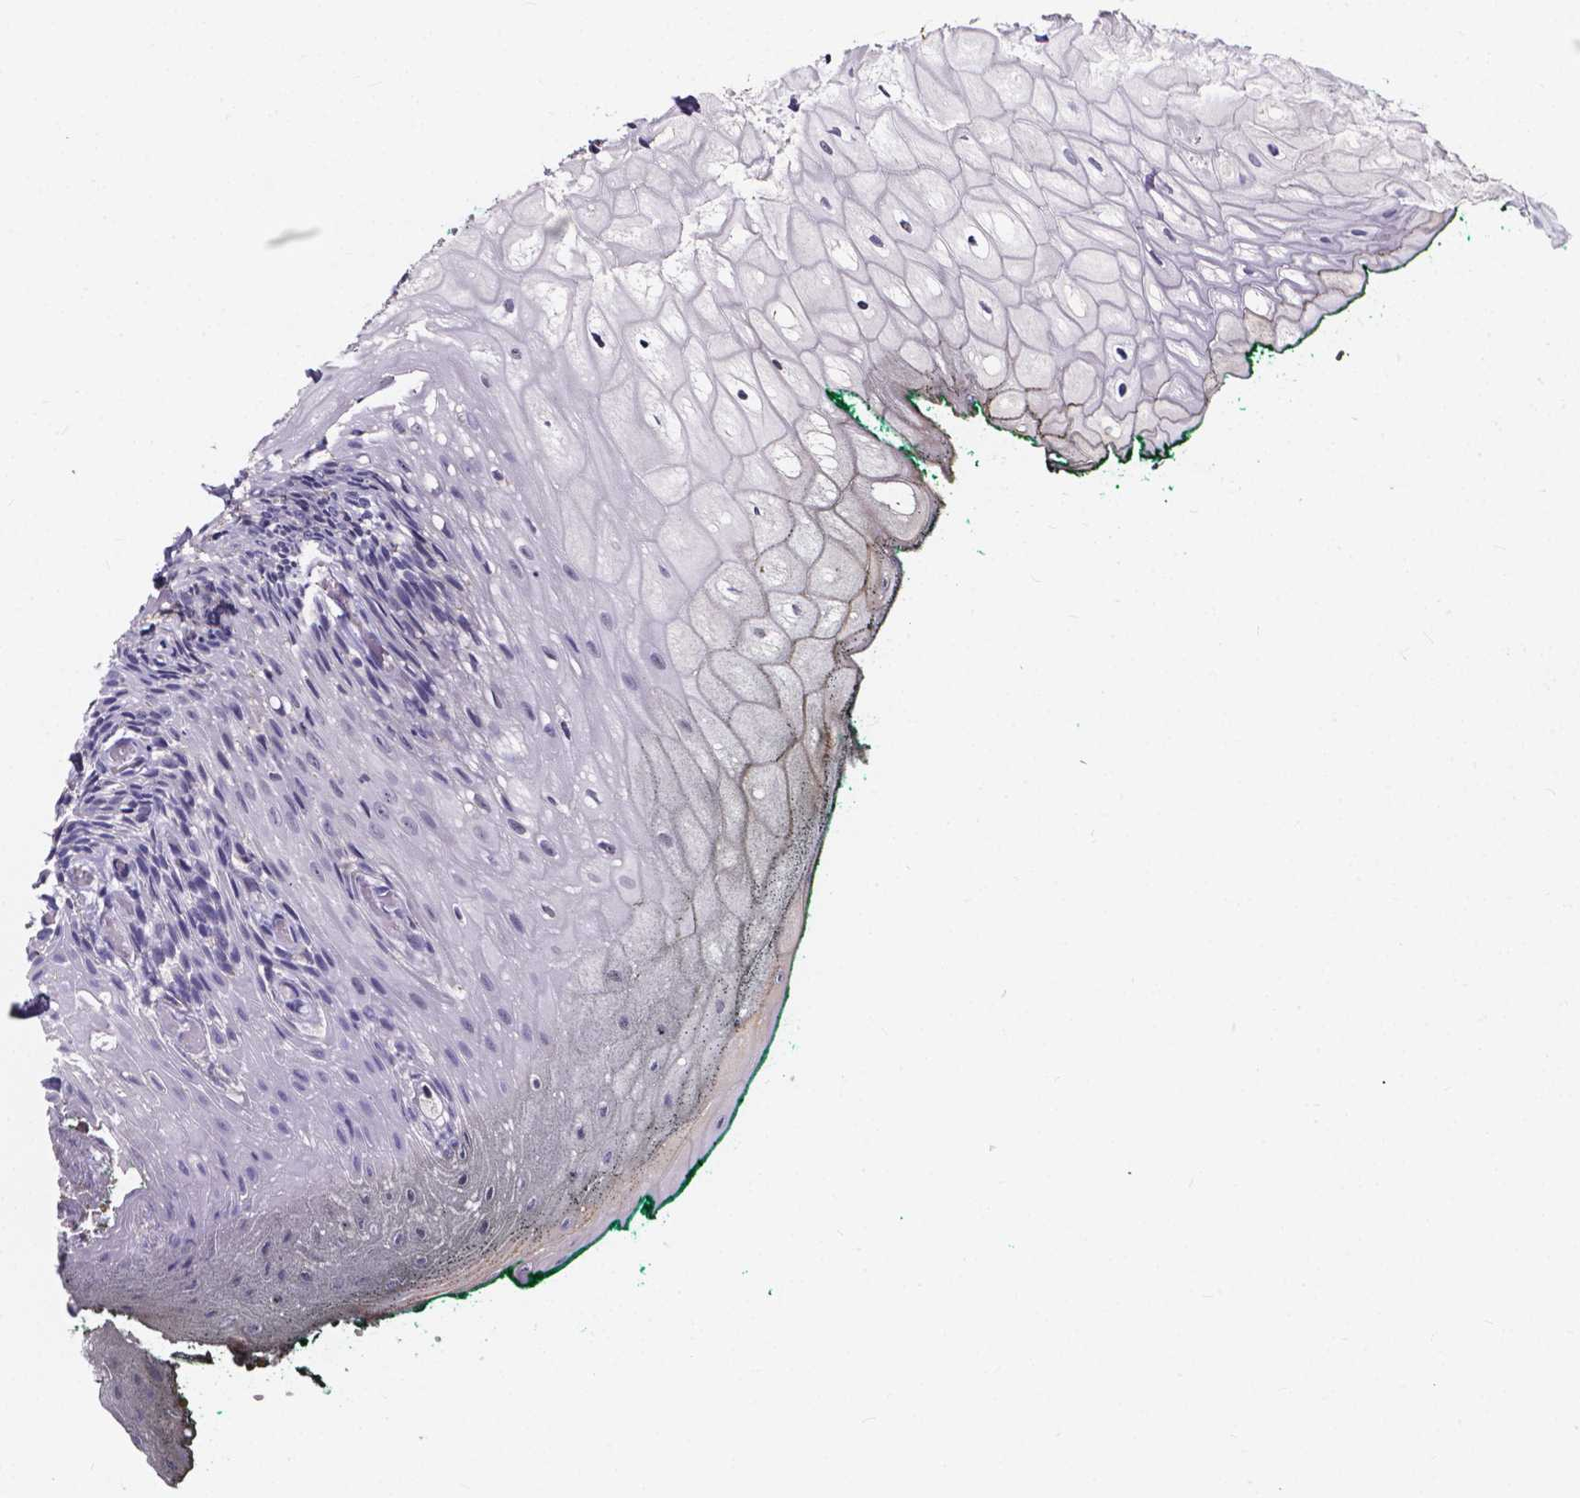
{"staining": {"intensity": "negative", "quantity": "none", "location": "none"}, "tissue": "oral mucosa", "cell_type": "Squamous epithelial cells", "image_type": "normal", "snomed": [{"axis": "morphology", "description": "Normal tissue, NOS"}, {"axis": "topography", "description": "Oral tissue"}, {"axis": "topography", "description": "Head-Neck"}], "caption": "Squamous epithelial cells show no significant protein positivity in benign oral mucosa. (DAB immunohistochemistry, high magnification).", "gene": "SPOCD1", "patient": {"sex": "female", "age": 68}}